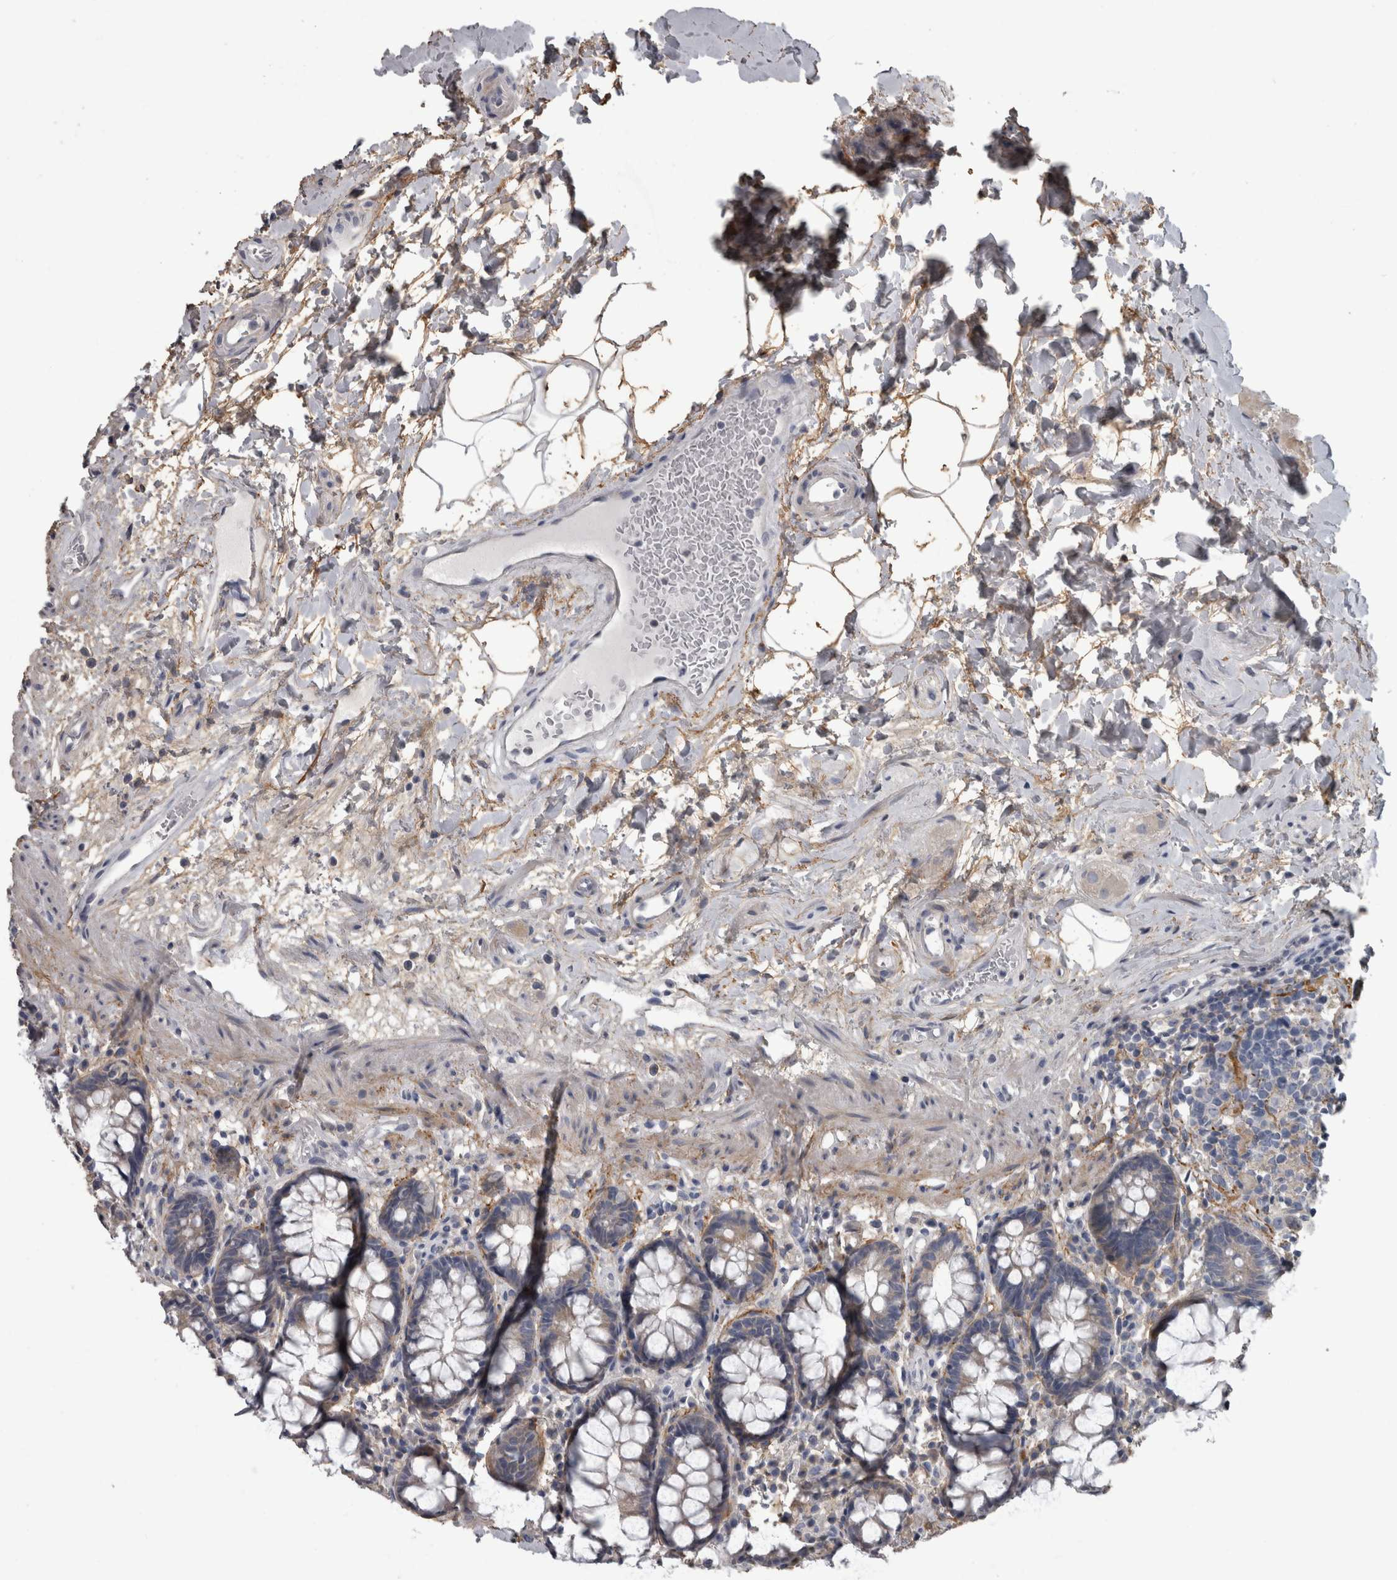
{"staining": {"intensity": "moderate", "quantity": "<25%", "location": "cytoplasmic/membranous"}, "tissue": "rectum", "cell_type": "Glandular cells", "image_type": "normal", "snomed": [{"axis": "morphology", "description": "Normal tissue, NOS"}, {"axis": "topography", "description": "Rectum"}], "caption": "High-magnification brightfield microscopy of normal rectum stained with DAB (3,3'-diaminobenzidine) (brown) and counterstained with hematoxylin (blue). glandular cells exhibit moderate cytoplasmic/membranous expression is seen in approximately<25% of cells.", "gene": "EFEMP2", "patient": {"sex": "male", "age": 64}}